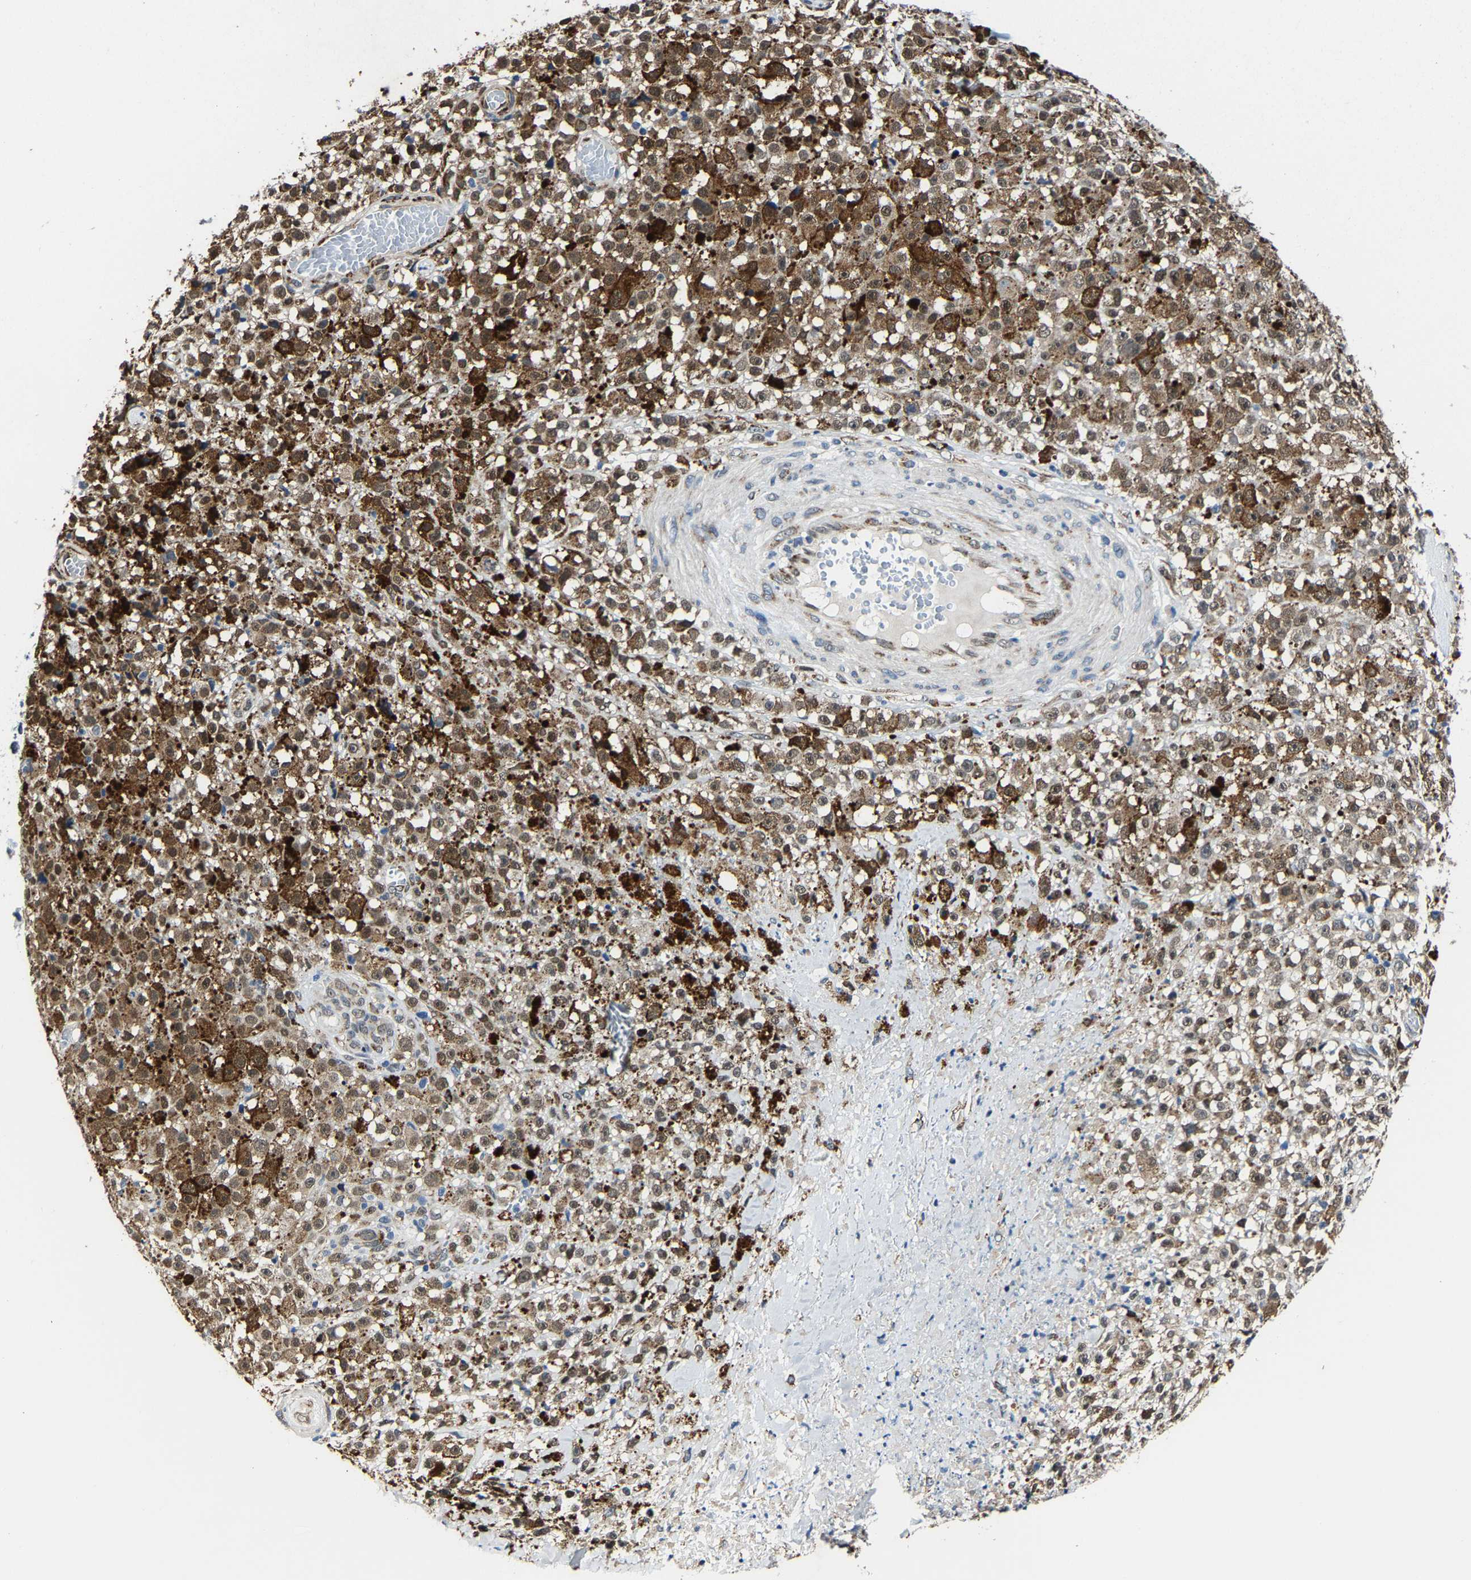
{"staining": {"intensity": "moderate", "quantity": ">75%", "location": "cytoplasmic/membranous,nuclear"}, "tissue": "melanoma", "cell_type": "Tumor cells", "image_type": "cancer", "snomed": [{"axis": "morphology", "description": "Malignant melanoma, NOS"}, {"axis": "topography", "description": "Skin"}], "caption": "This micrograph displays melanoma stained with IHC to label a protein in brown. The cytoplasmic/membranous and nuclear of tumor cells show moderate positivity for the protein. Nuclei are counter-stained blue.", "gene": "METTL1", "patient": {"sex": "female", "age": 82}}